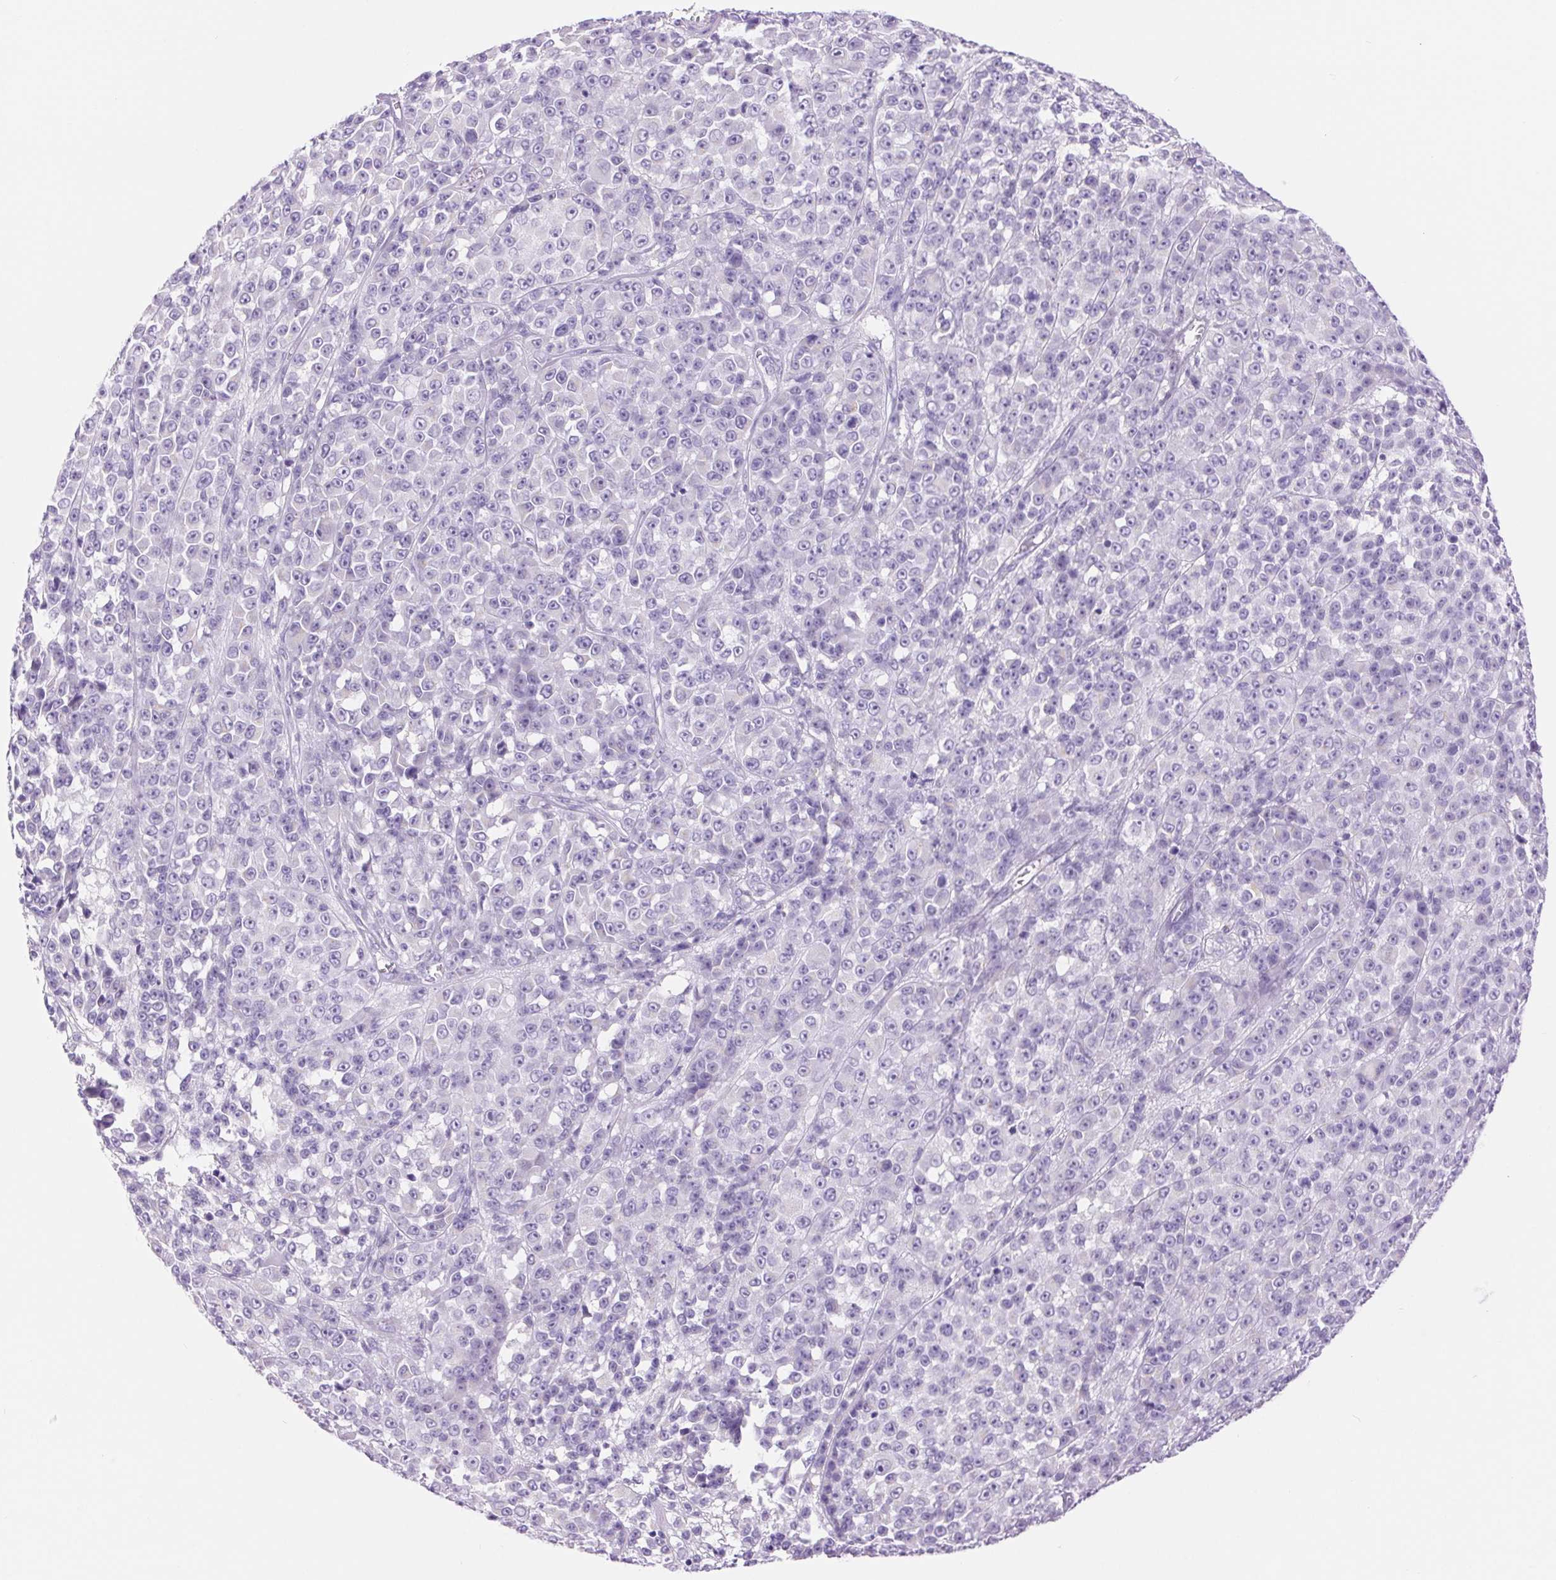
{"staining": {"intensity": "negative", "quantity": "none", "location": "none"}, "tissue": "melanoma", "cell_type": "Tumor cells", "image_type": "cancer", "snomed": [{"axis": "morphology", "description": "Malignant melanoma, NOS"}, {"axis": "topography", "description": "Skin"}, {"axis": "topography", "description": "Skin of back"}], "caption": "Immunohistochemistry histopathology image of melanoma stained for a protein (brown), which exhibits no staining in tumor cells.", "gene": "SERPINB3", "patient": {"sex": "male", "age": 91}}